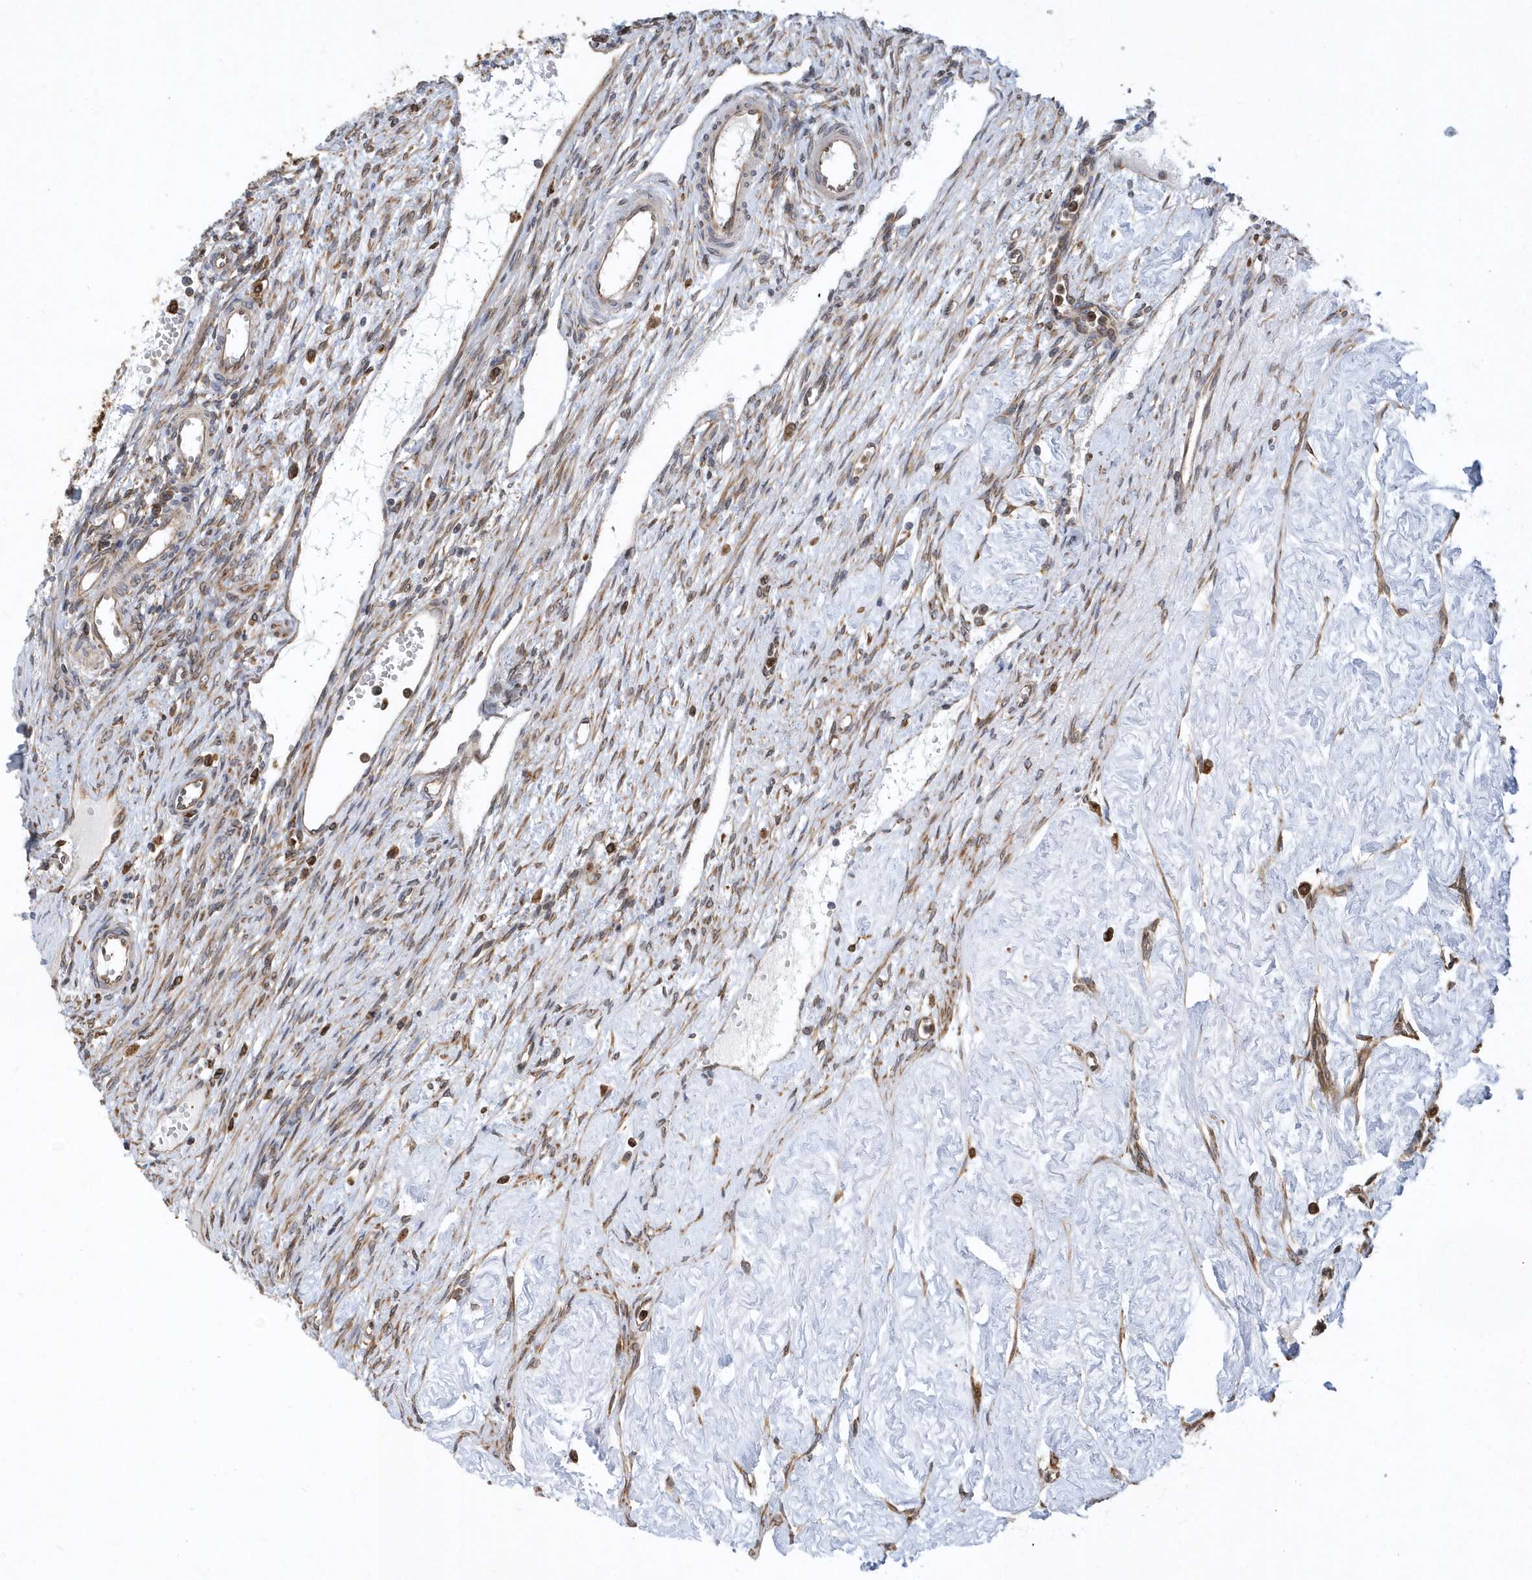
{"staining": {"intensity": "weak", "quantity": ">75%", "location": "cytoplasmic/membranous"}, "tissue": "ovary", "cell_type": "Ovarian stroma cells", "image_type": "normal", "snomed": [{"axis": "morphology", "description": "Normal tissue, NOS"}, {"axis": "morphology", "description": "Cyst, NOS"}, {"axis": "topography", "description": "Ovary"}], "caption": "An immunohistochemistry (IHC) photomicrograph of normal tissue is shown. Protein staining in brown labels weak cytoplasmic/membranous positivity in ovary within ovarian stroma cells.", "gene": "VAMP7", "patient": {"sex": "female", "age": 33}}